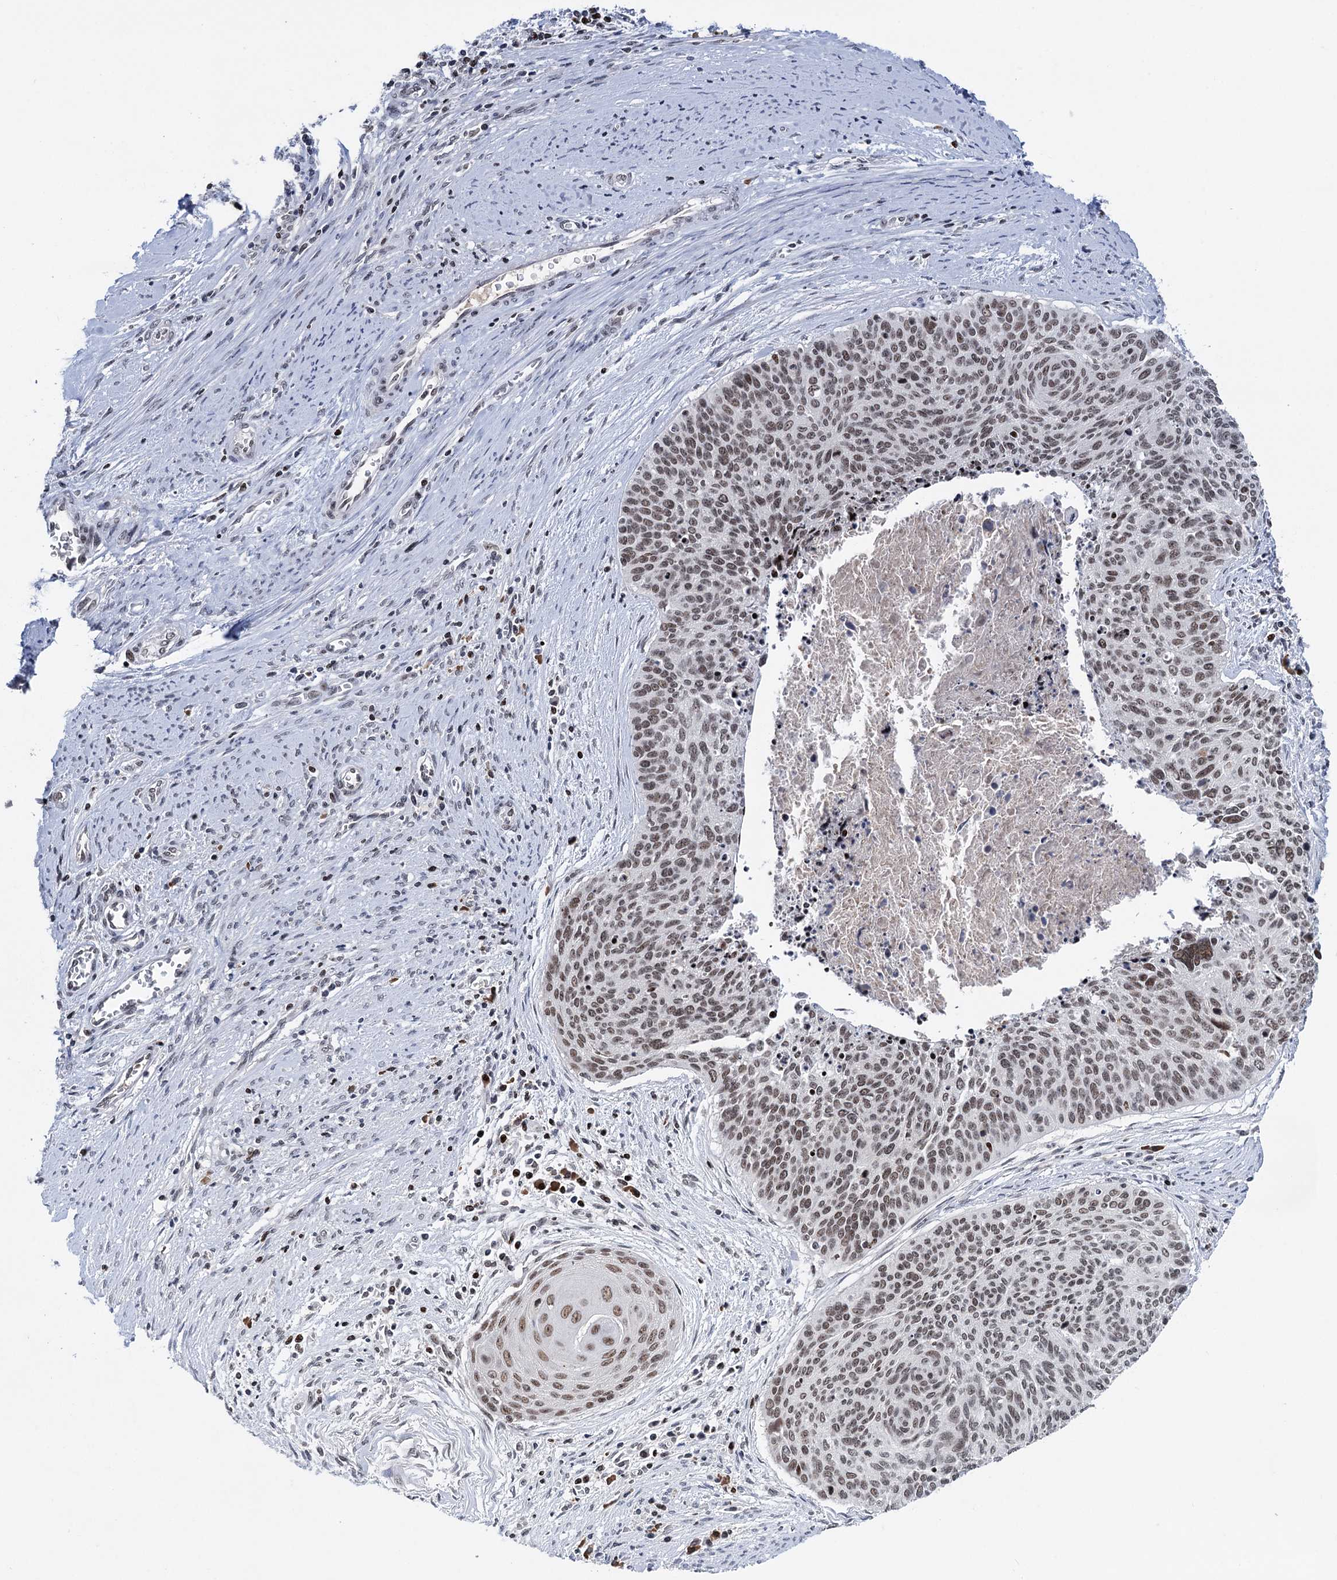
{"staining": {"intensity": "weak", "quantity": ">75%", "location": "nuclear"}, "tissue": "cervical cancer", "cell_type": "Tumor cells", "image_type": "cancer", "snomed": [{"axis": "morphology", "description": "Squamous cell carcinoma, NOS"}, {"axis": "topography", "description": "Cervix"}], "caption": "Cervical squamous cell carcinoma stained with a brown dye reveals weak nuclear positive staining in about >75% of tumor cells.", "gene": "ZCCHC10", "patient": {"sex": "female", "age": 55}}